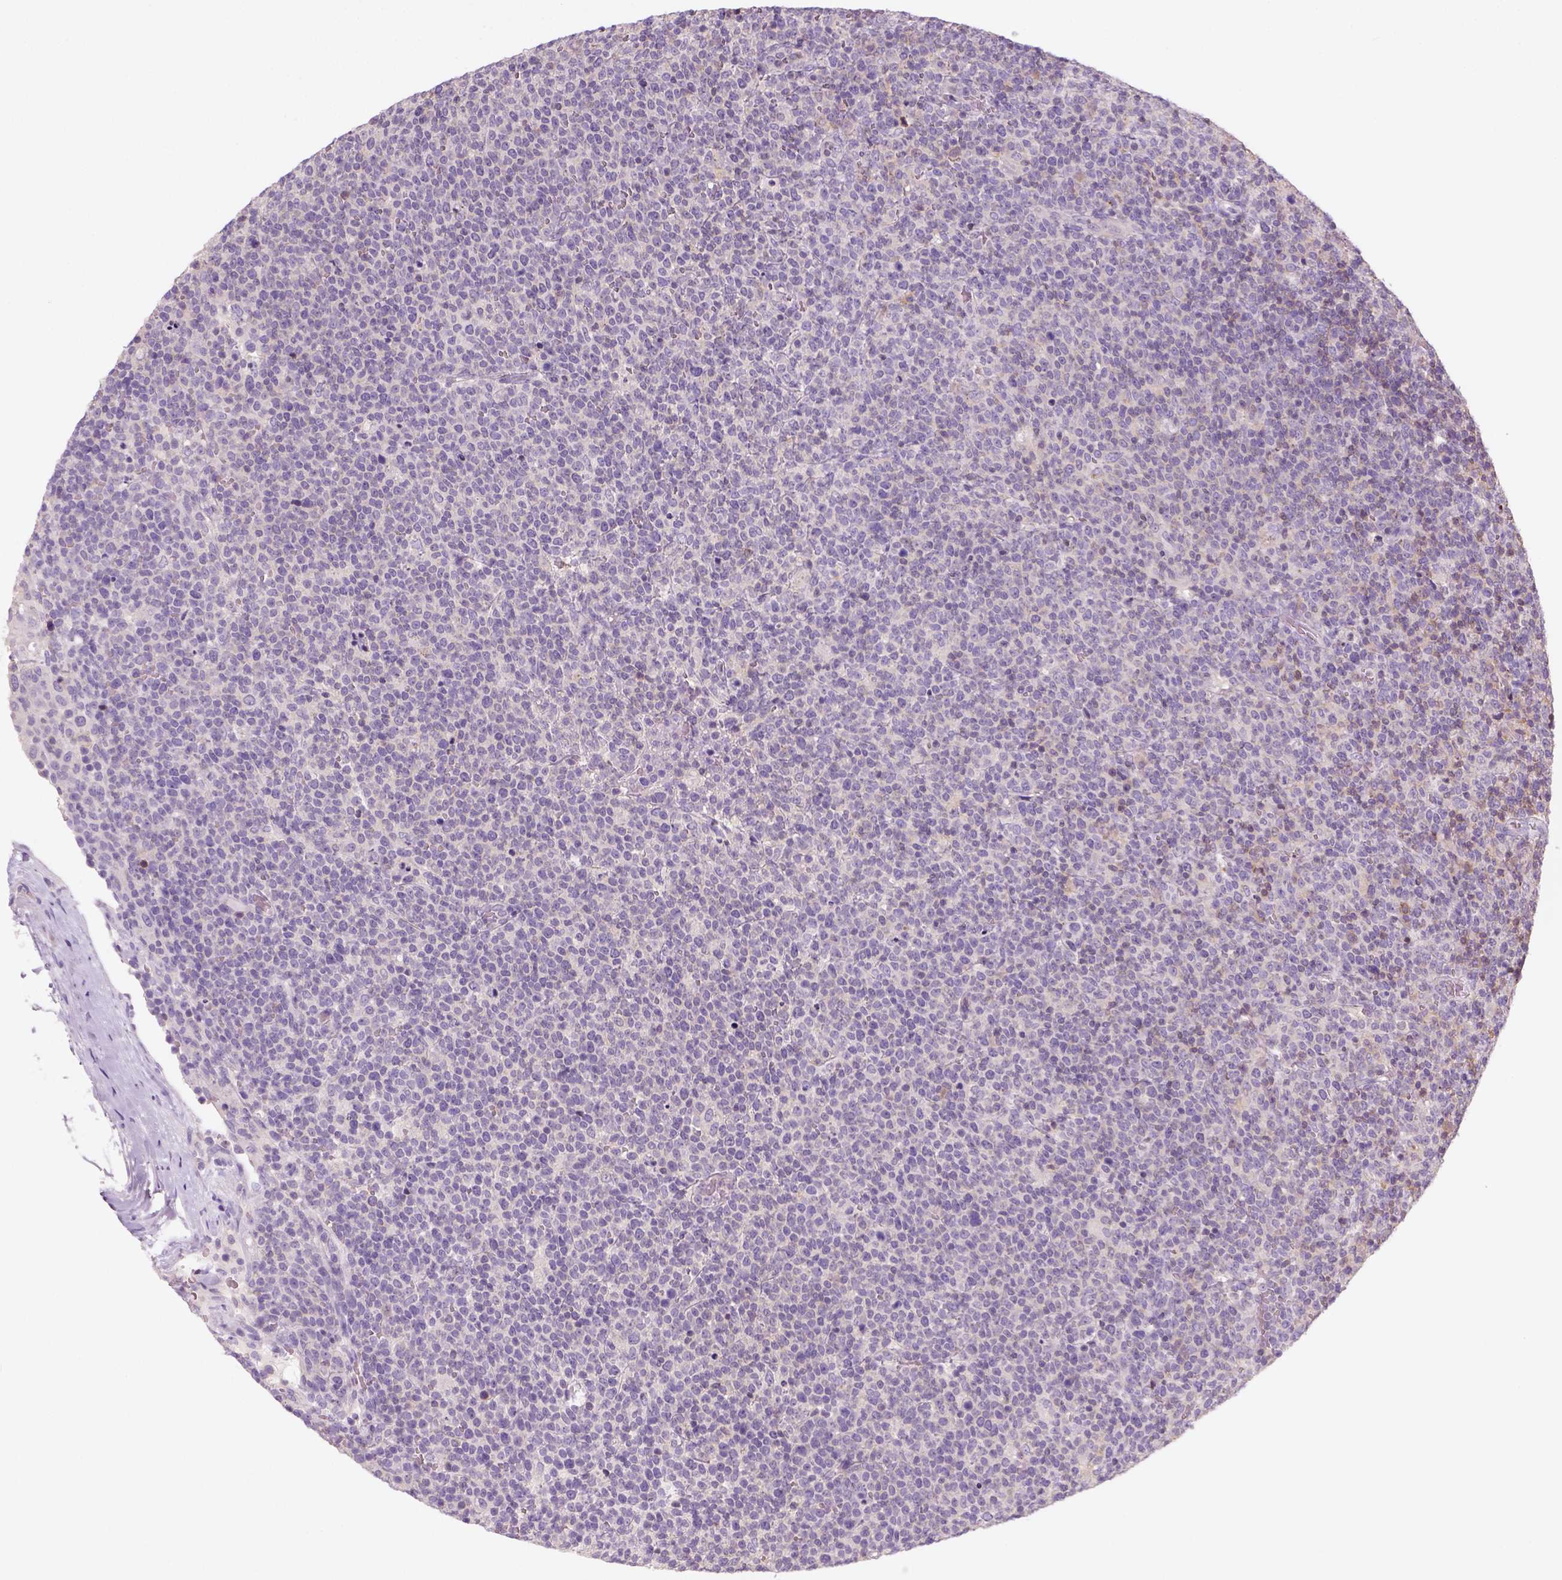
{"staining": {"intensity": "negative", "quantity": "none", "location": "none"}, "tissue": "lymphoma", "cell_type": "Tumor cells", "image_type": "cancer", "snomed": [{"axis": "morphology", "description": "Malignant lymphoma, non-Hodgkin's type, High grade"}, {"axis": "topography", "description": "Lymph node"}], "caption": "Human malignant lymphoma, non-Hodgkin's type (high-grade) stained for a protein using IHC reveals no expression in tumor cells.", "gene": "GOT1", "patient": {"sex": "male", "age": 61}}